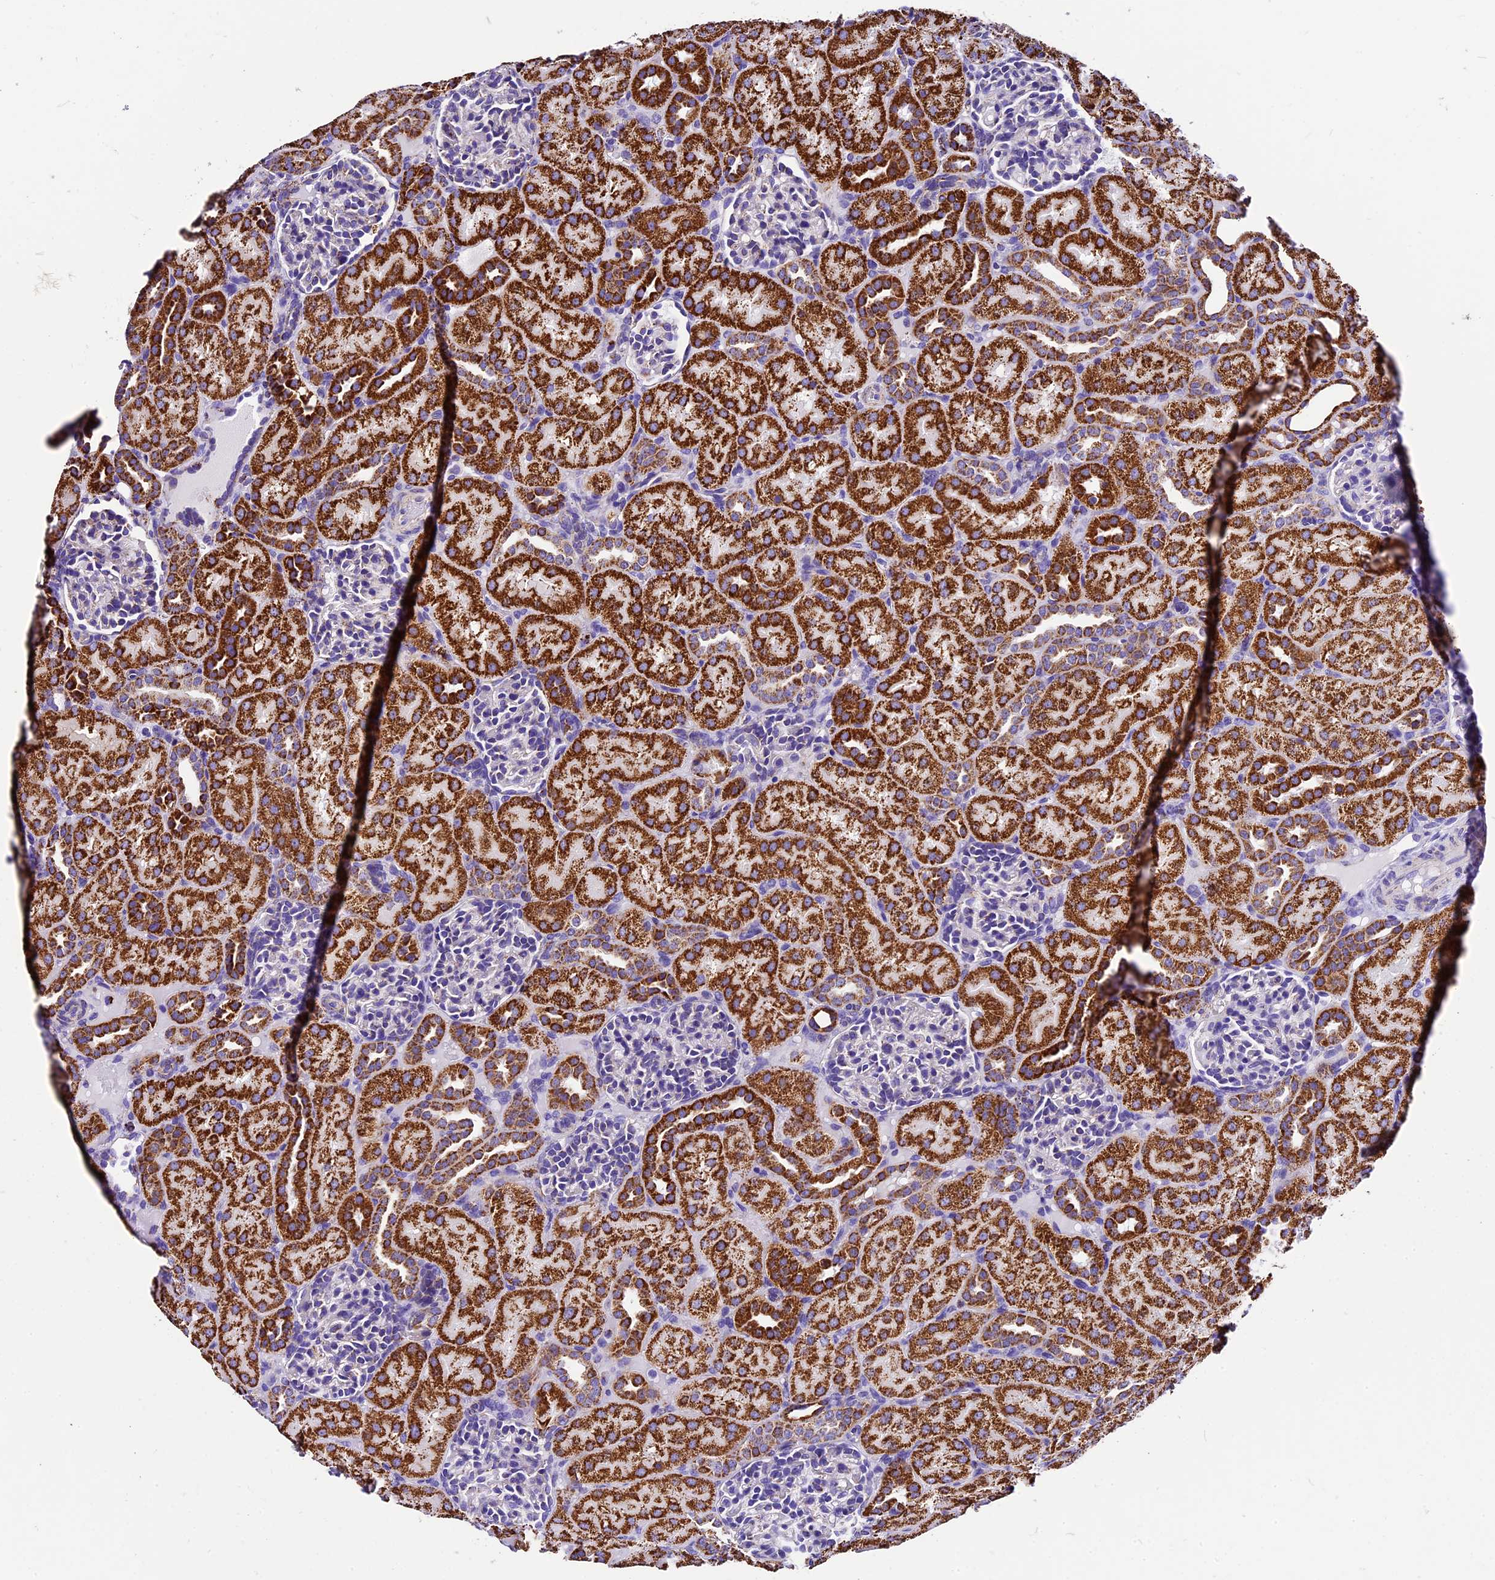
{"staining": {"intensity": "negative", "quantity": "none", "location": "none"}, "tissue": "kidney", "cell_type": "Cells in glomeruli", "image_type": "normal", "snomed": [{"axis": "morphology", "description": "Normal tissue, NOS"}, {"axis": "topography", "description": "Kidney"}], "caption": "The photomicrograph reveals no significant staining in cells in glomeruli of kidney. The staining is performed using DAB (3,3'-diaminobenzidine) brown chromogen with nuclei counter-stained in using hematoxylin.", "gene": "DCAF5", "patient": {"sex": "male", "age": 1}}